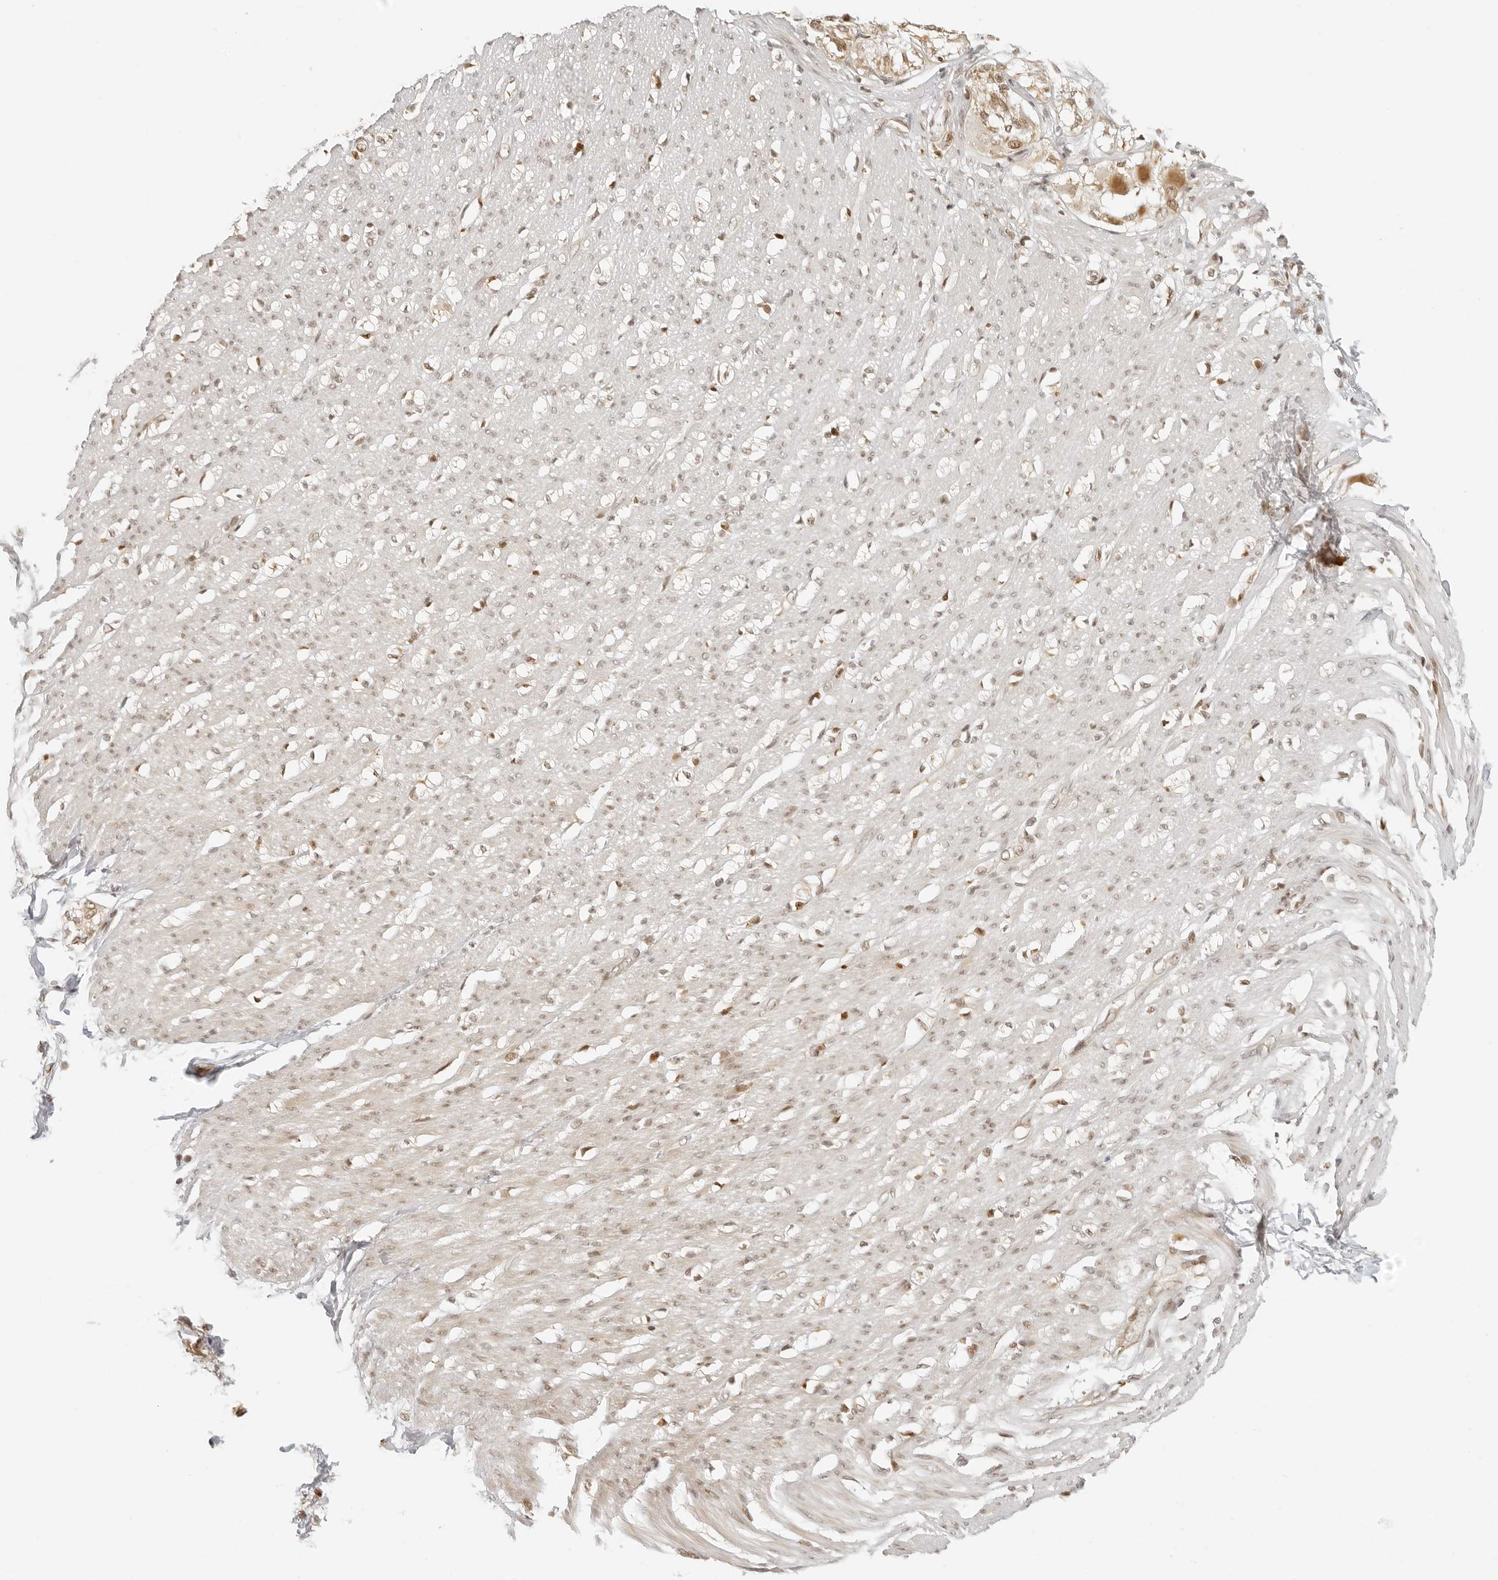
{"staining": {"intensity": "moderate", "quantity": "25%-75%", "location": "cytoplasmic/membranous,nuclear"}, "tissue": "smooth muscle", "cell_type": "Smooth muscle cells", "image_type": "normal", "snomed": [{"axis": "morphology", "description": "Normal tissue, NOS"}, {"axis": "morphology", "description": "Adenocarcinoma, NOS"}, {"axis": "topography", "description": "Colon"}, {"axis": "topography", "description": "Peripheral nerve tissue"}], "caption": "An image showing moderate cytoplasmic/membranous,nuclear expression in approximately 25%-75% of smooth muscle cells in benign smooth muscle, as visualized by brown immunohistochemical staining.", "gene": "ZNF407", "patient": {"sex": "male", "age": 14}}